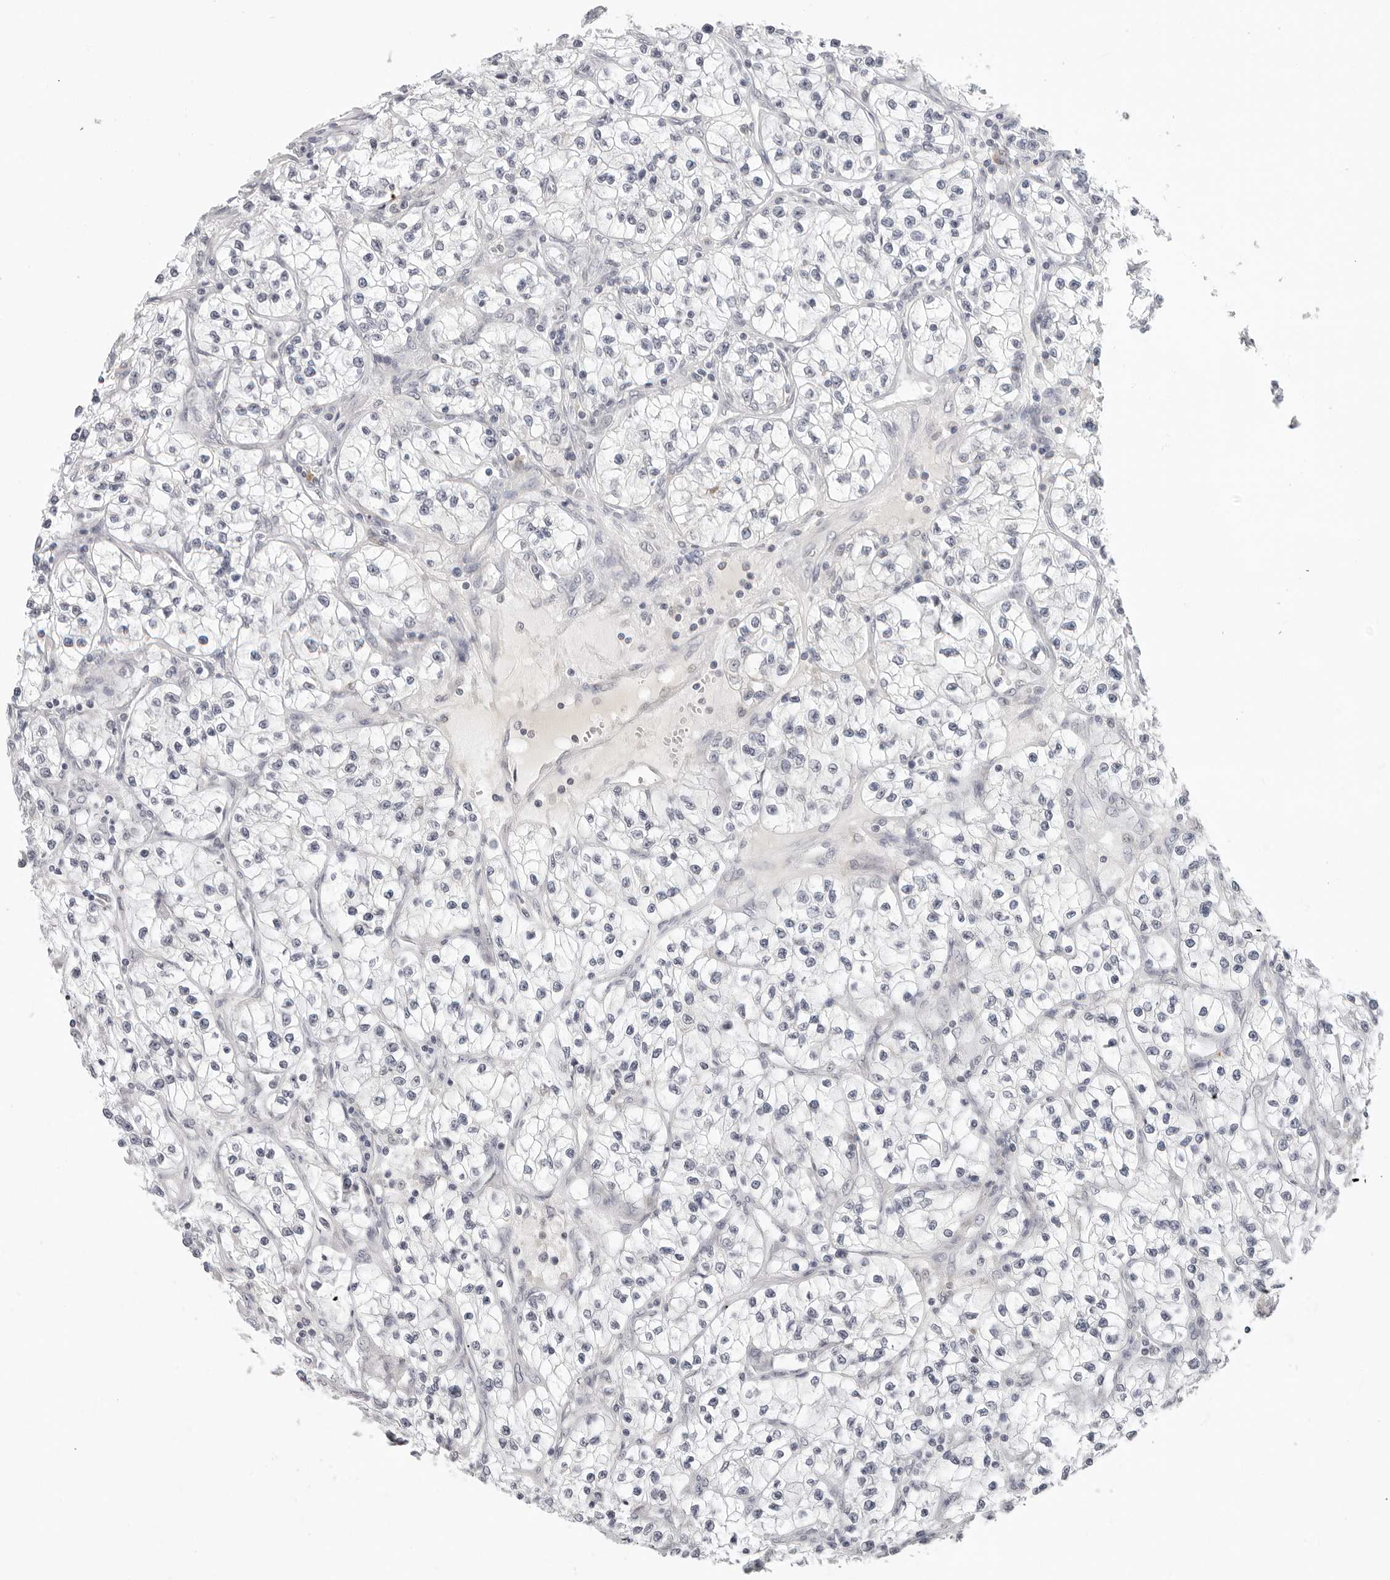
{"staining": {"intensity": "negative", "quantity": "none", "location": "none"}, "tissue": "renal cancer", "cell_type": "Tumor cells", "image_type": "cancer", "snomed": [{"axis": "morphology", "description": "Adenocarcinoma, NOS"}, {"axis": "topography", "description": "Kidney"}], "caption": "IHC photomicrograph of human renal cancer stained for a protein (brown), which shows no positivity in tumor cells. (DAB immunohistochemistry (IHC) visualized using brightfield microscopy, high magnification).", "gene": "EDN2", "patient": {"sex": "female", "age": 57}}